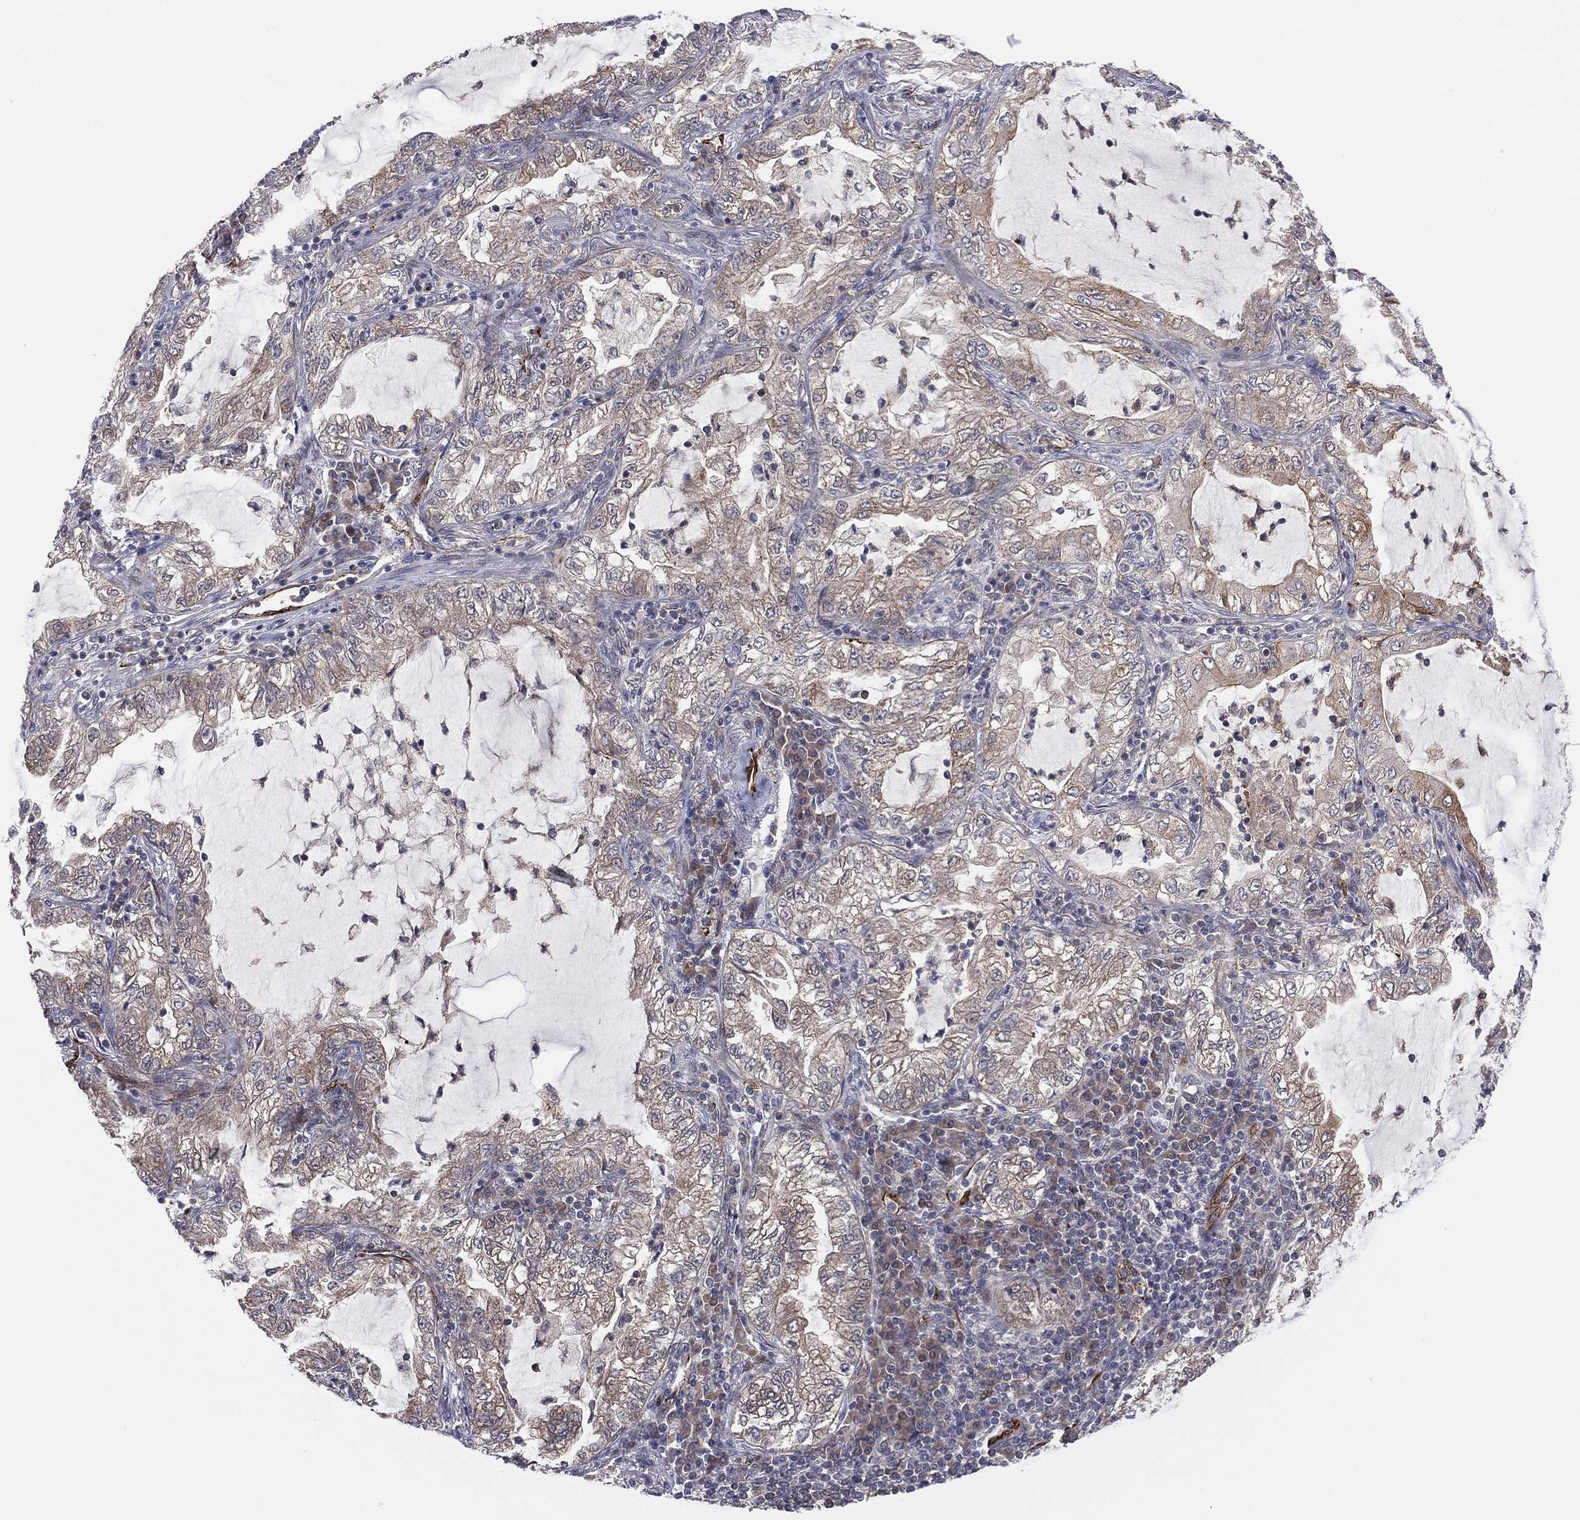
{"staining": {"intensity": "moderate", "quantity": "<25%", "location": "cytoplasmic/membranous"}, "tissue": "lung cancer", "cell_type": "Tumor cells", "image_type": "cancer", "snomed": [{"axis": "morphology", "description": "Adenocarcinoma, NOS"}, {"axis": "topography", "description": "Lung"}], "caption": "The immunohistochemical stain highlights moderate cytoplasmic/membranous positivity in tumor cells of lung adenocarcinoma tissue. (DAB IHC with brightfield microscopy, high magnification).", "gene": "SNCG", "patient": {"sex": "female", "age": 73}}